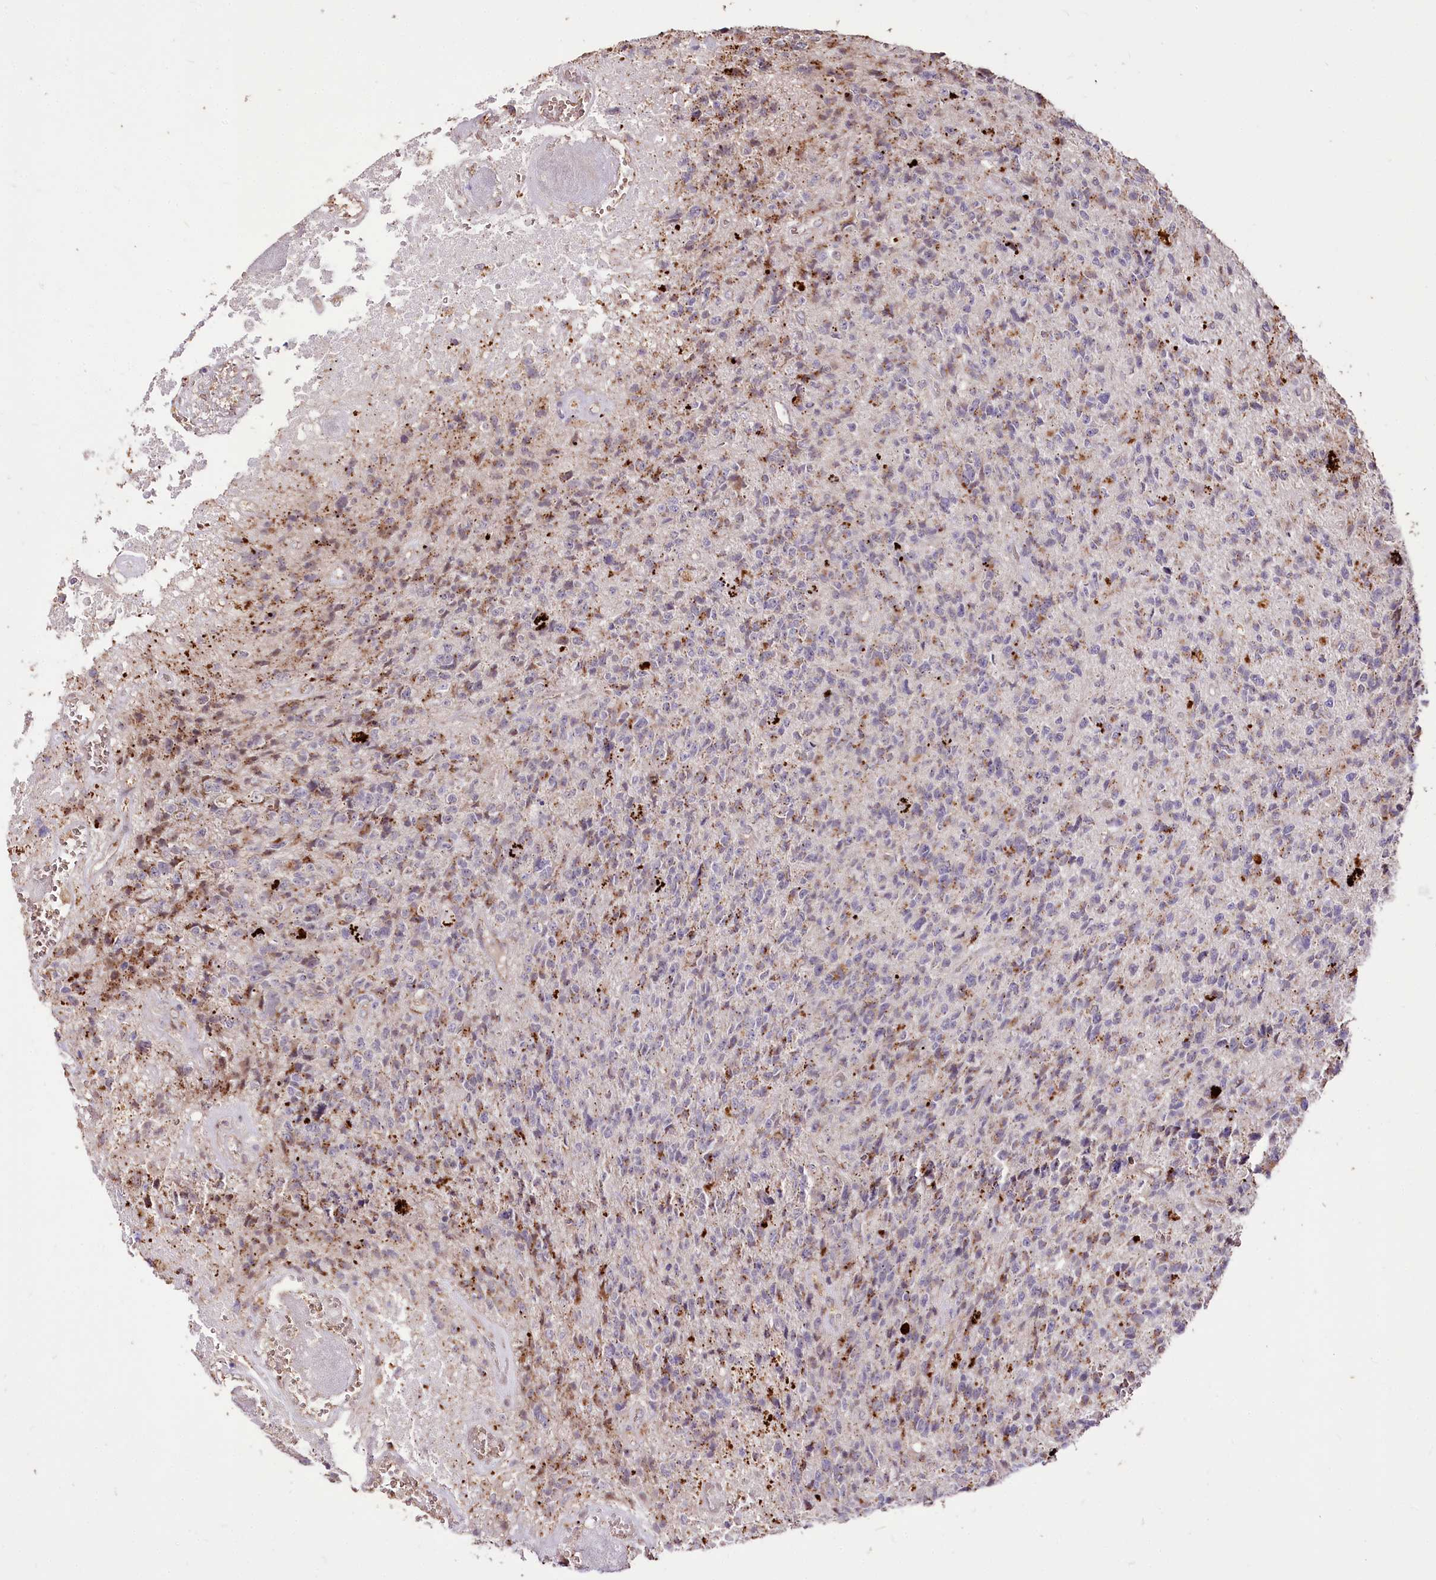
{"staining": {"intensity": "weak", "quantity": "<25%", "location": "cytoplasmic/membranous"}, "tissue": "glioma", "cell_type": "Tumor cells", "image_type": "cancer", "snomed": [{"axis": "morphology", "description": "Glioma, malignant, High grade"}, {"axis": "topography", "description": "Brain"}], "caption": "The immunohistochemistry (IHC) photomicrograph has no significant positivity in tumor cells of glioma tissue.", "gene": "CARD19", "patient": {"sex": "male", "age": 76}}